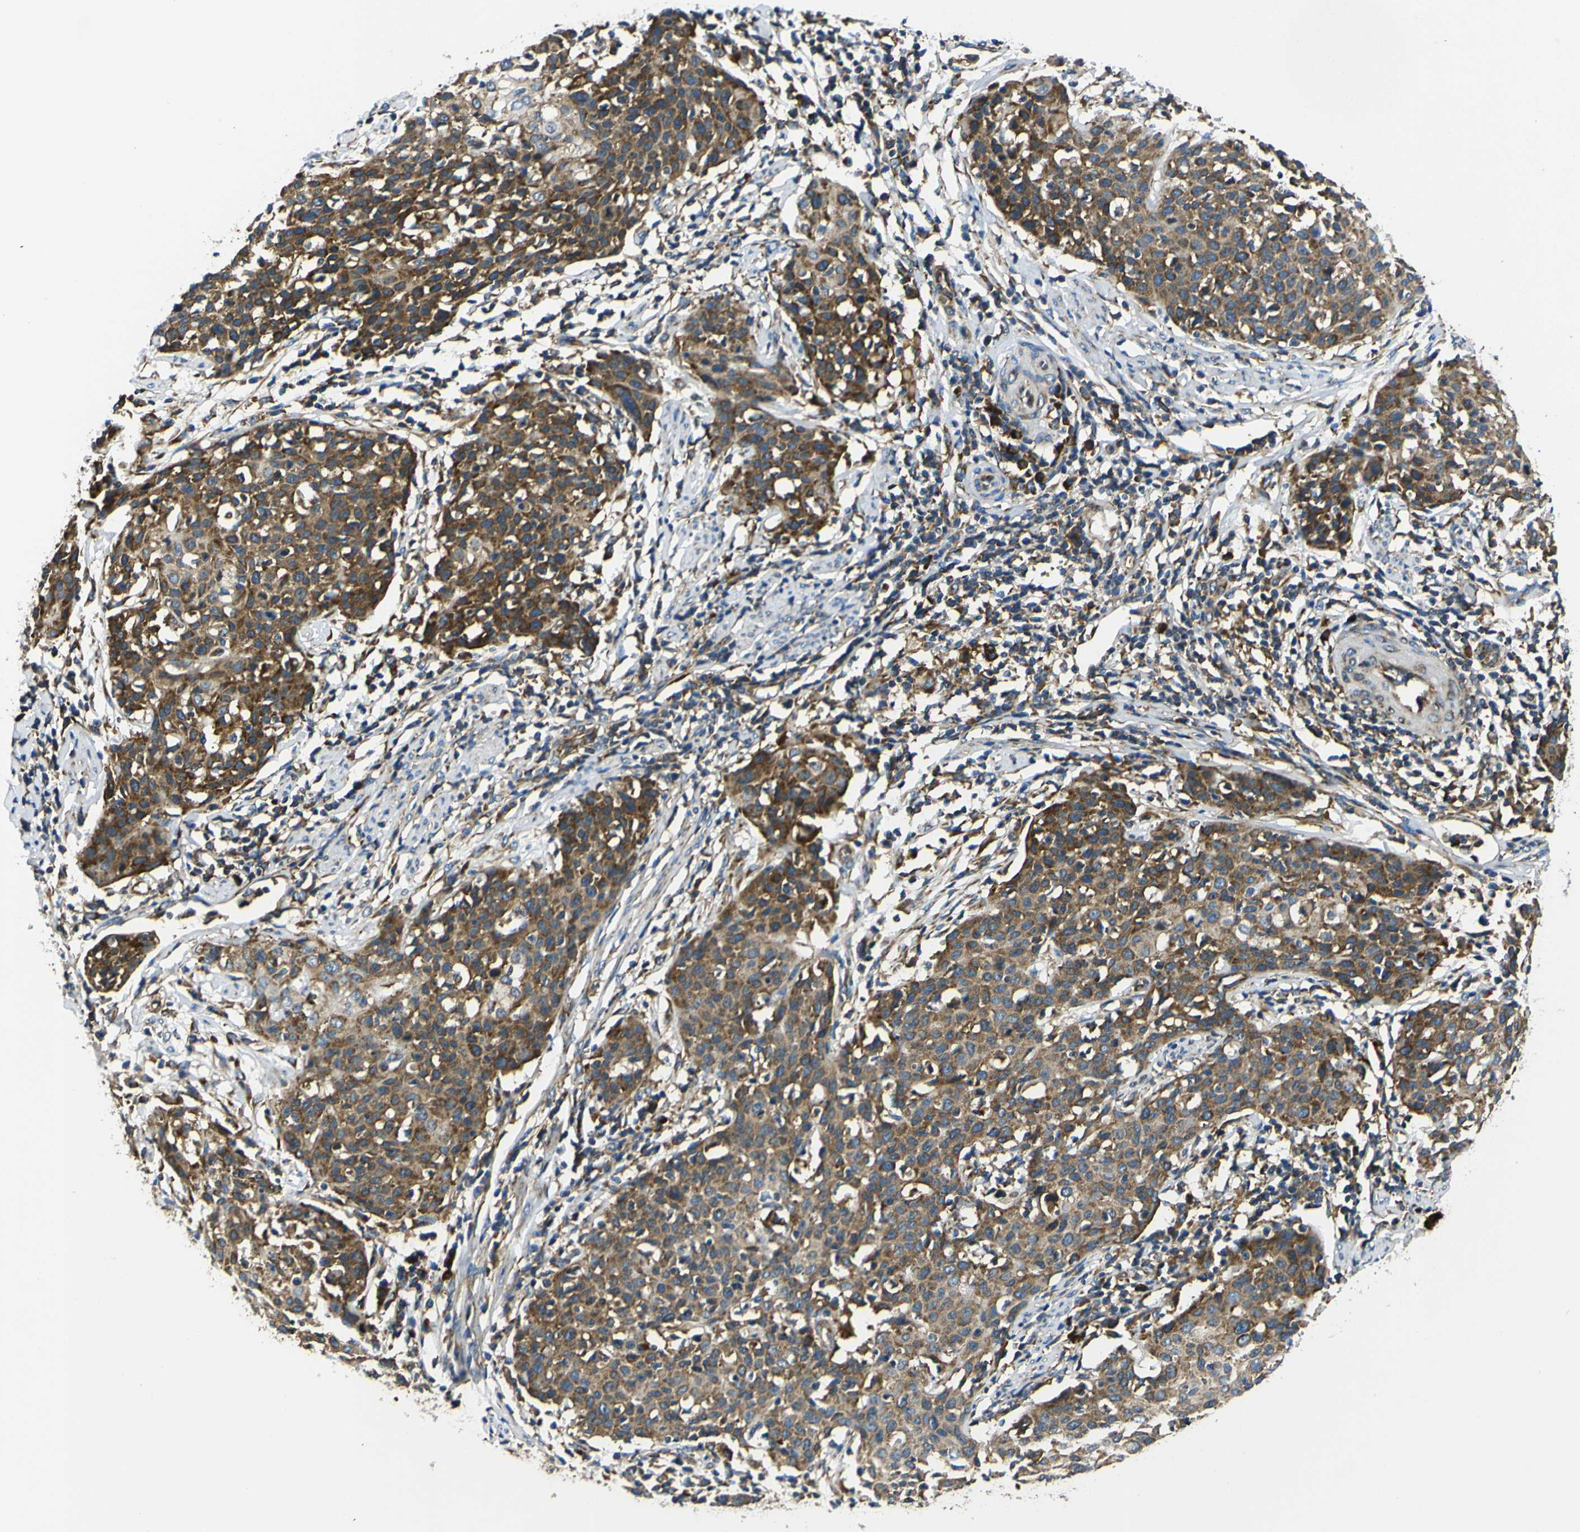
{"staining": {"intensity": "strong", "quantity": ">75%", "location": "cytoplasmic/membranous"}, "tissue": "cervical cancer", "cell_type": "Tumor cells", "image_type": "cancer", "snomed": [{"axis": "morphology", "description": "Squamous cell carcinoma, NOS"}, {"axis": "topography", "description": "Cervix"}], "caption": "Protein staining displays strong cytoplasmic/membranous positivity in approximately >75% of tumor cells in cervical cancer.", "gene": "RPSA", "patient": {"sex": "female", "age": 38}}